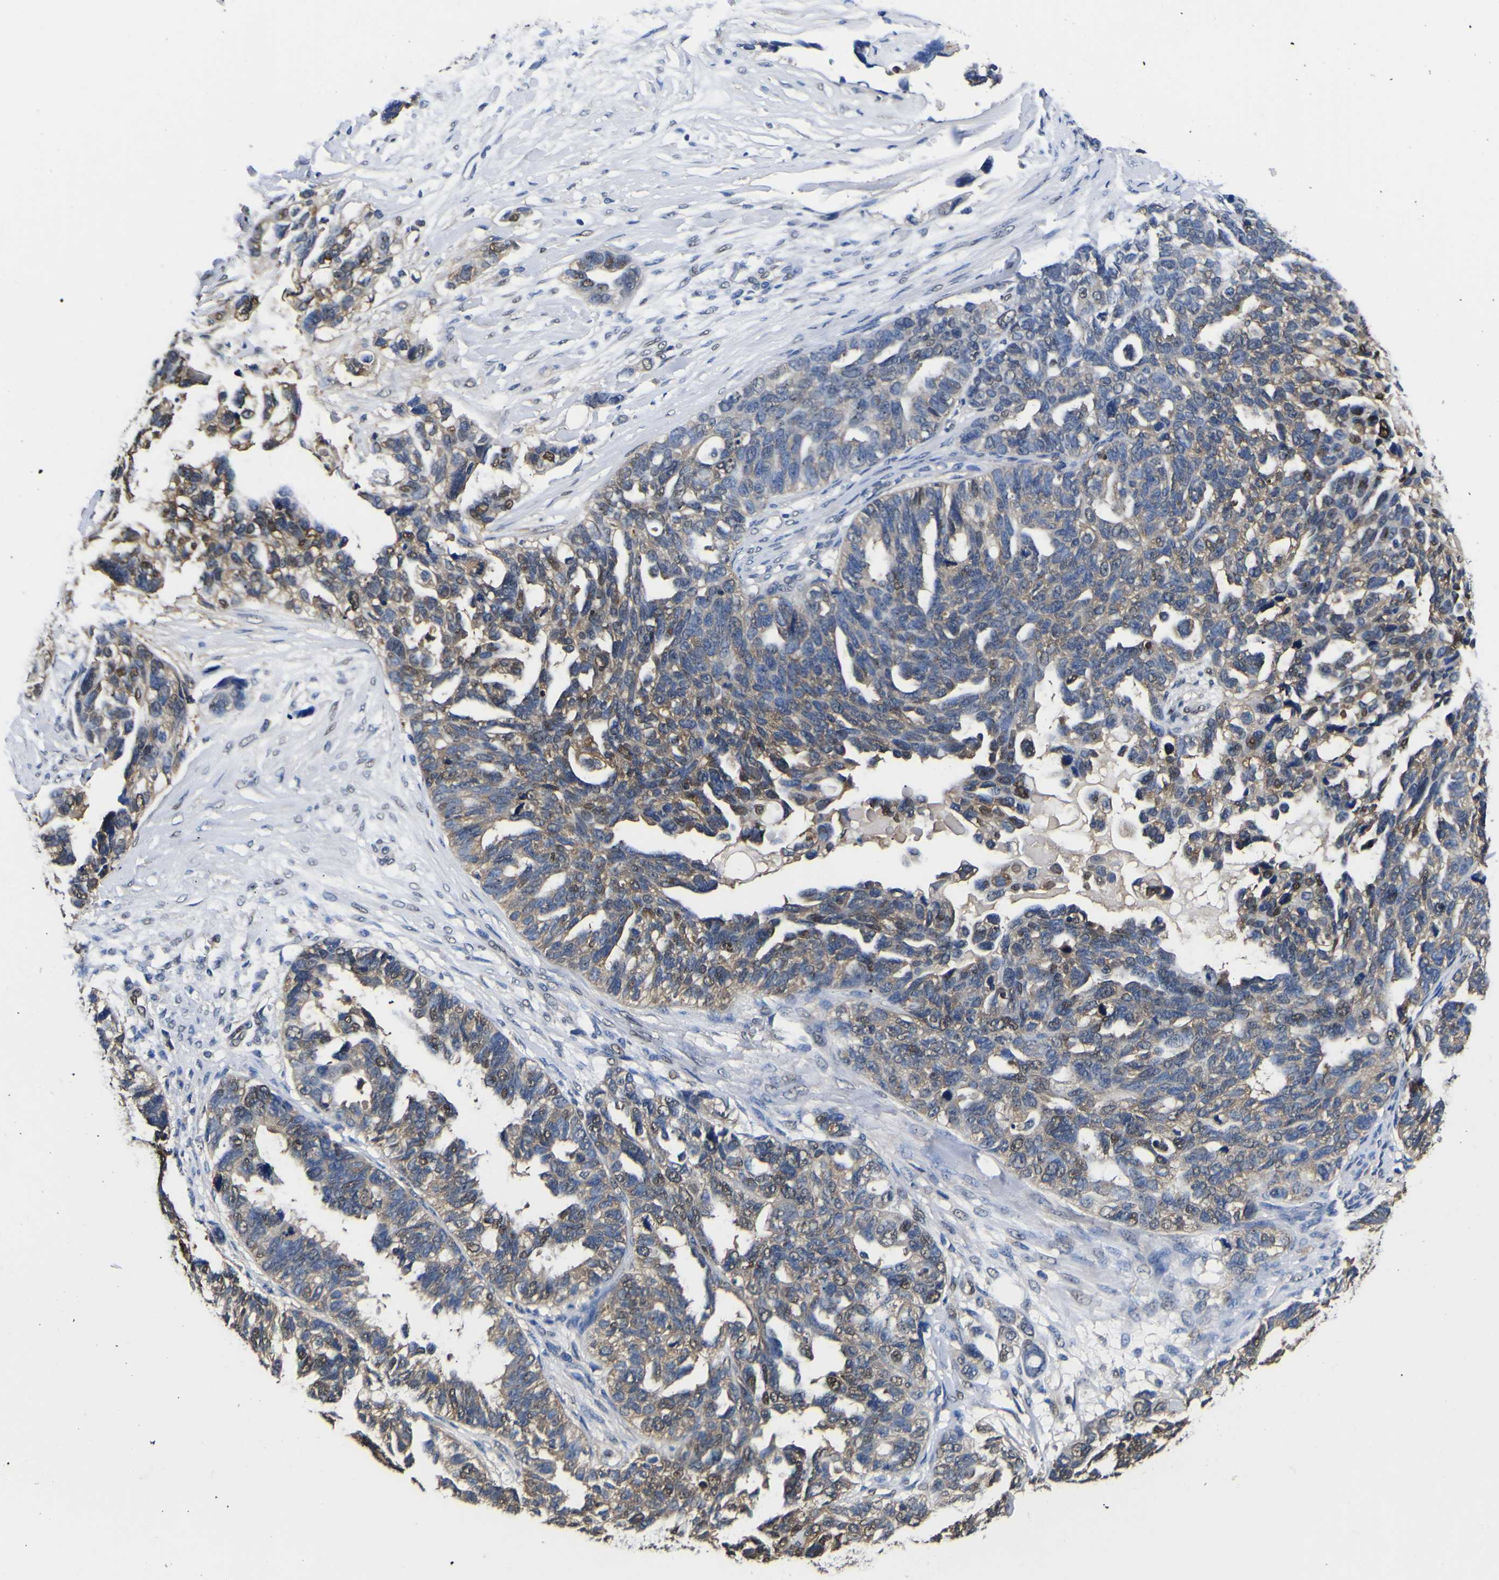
{"staining": {"intensity": "moderate", "quantity": "<25%", "location": "nuclear"}, "tissue": "ovarian cancer", "cell_type": "Tumor cells", "image_type": "cancer", "snomed": [{"axis": "morphology", "description": "Cystadenocarcinoma, serous, NOS"}, {"axis": "topography", "description": "Ovary"}], "caption": "Protein staining of ovarian serous cystadenocarcinoma tissue displays moderate nuclear expression in about <25% of tumor cells.", "gene": "FAM110B", "patient": {"sex": "female", "age": 79}}